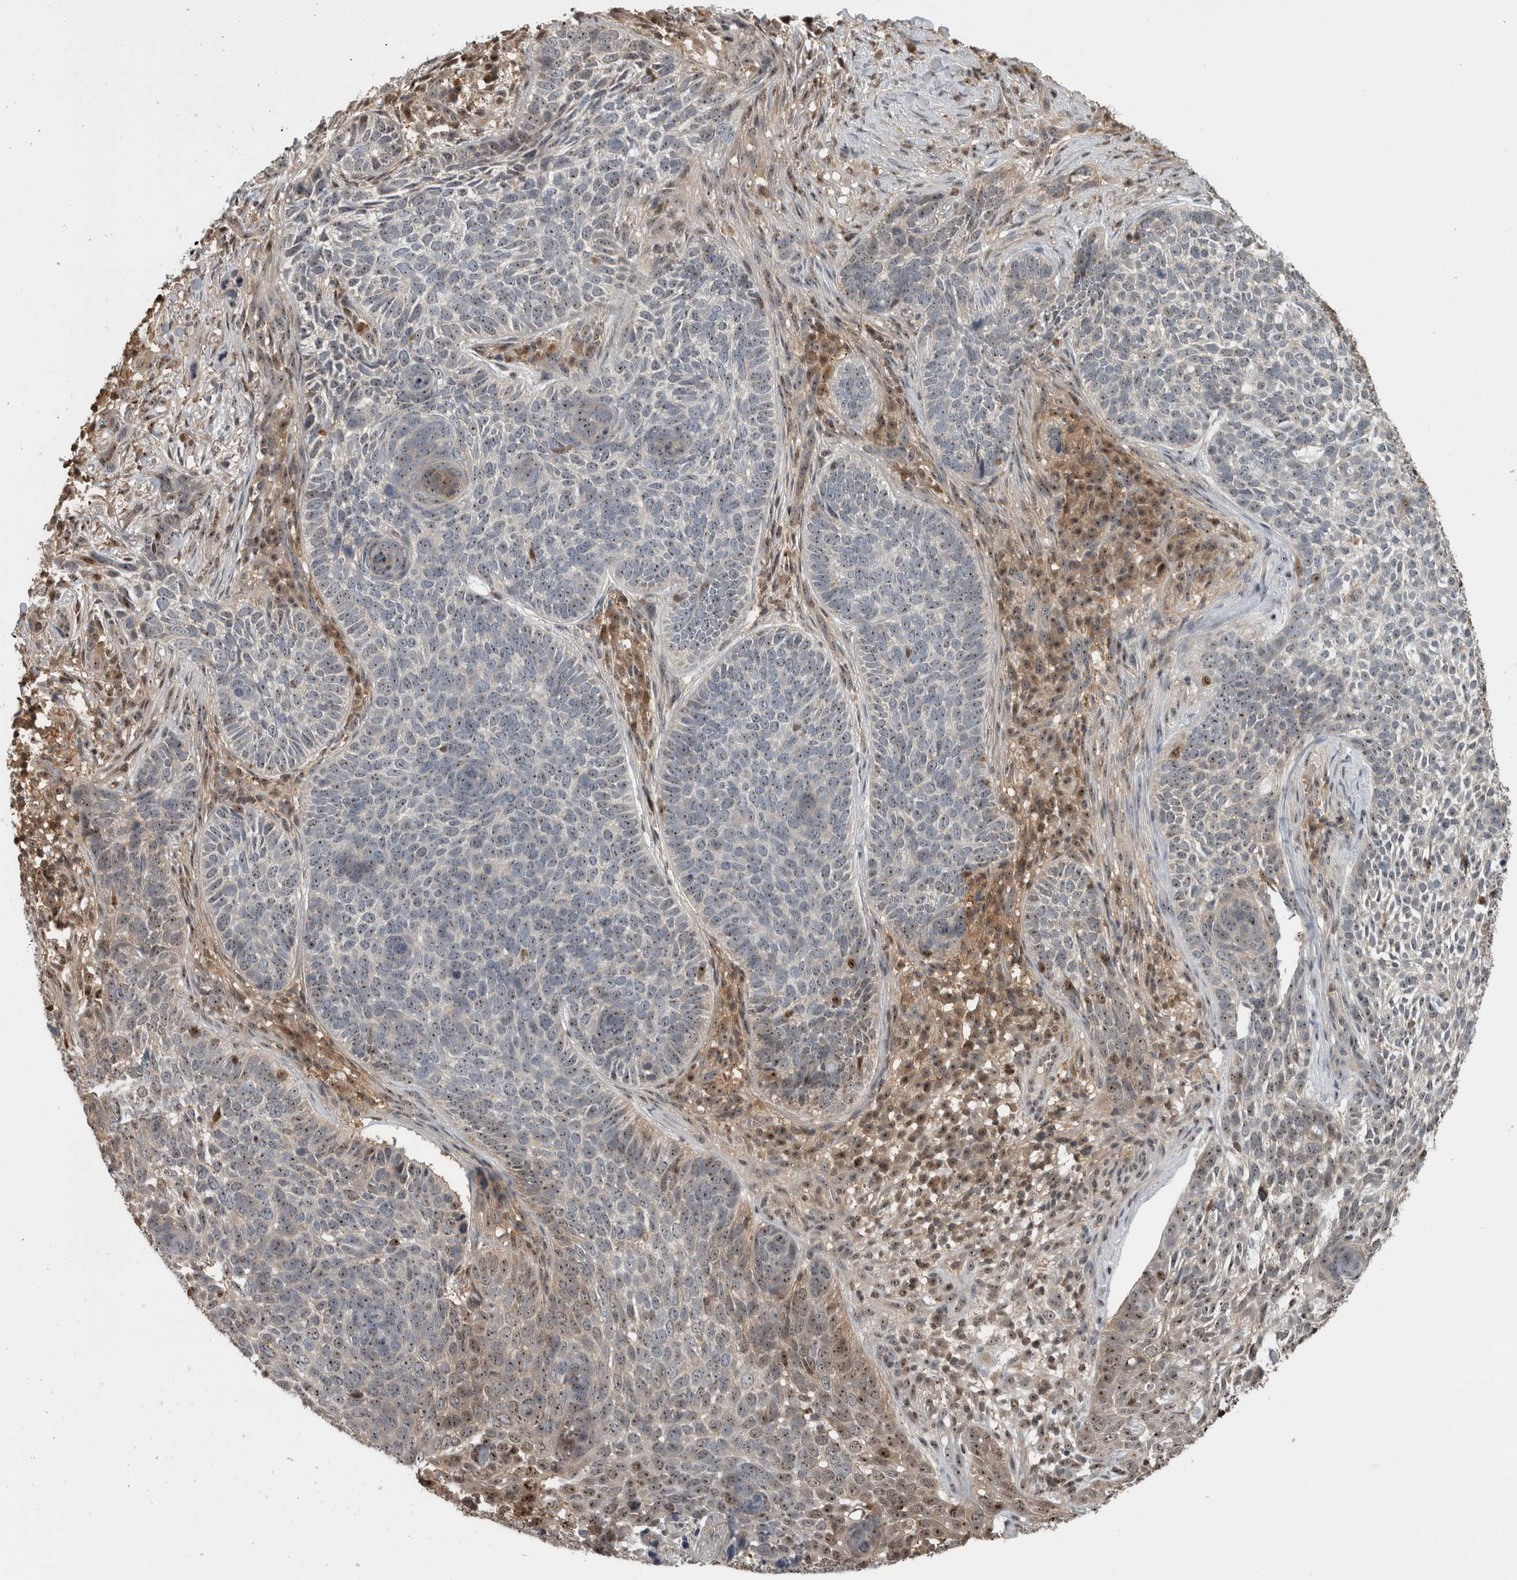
{"staining": {"intensity": "weak", "quantity": ">75%", "location": "nuclear"}, "tissue": "skin cancer", "cell_type": "Tumor cells", "image_type": "cancer", "snomed": [{"axis": "morphology", "description": "Basal cell carcinoma"}, {"axis": "topography", "description": "Skin"}], "caption": "High-magnification brightfield microscopy of skin cancer stained with DAB (3,3'-diaminobenzidine) (brown) and counterstained with hematoxylin (blue). tumor cells exhibit weak nuclear positivity is present in about>75% of cells.", "gene": "TDRD7", "patient": {"sex": "female", "age": 64}}